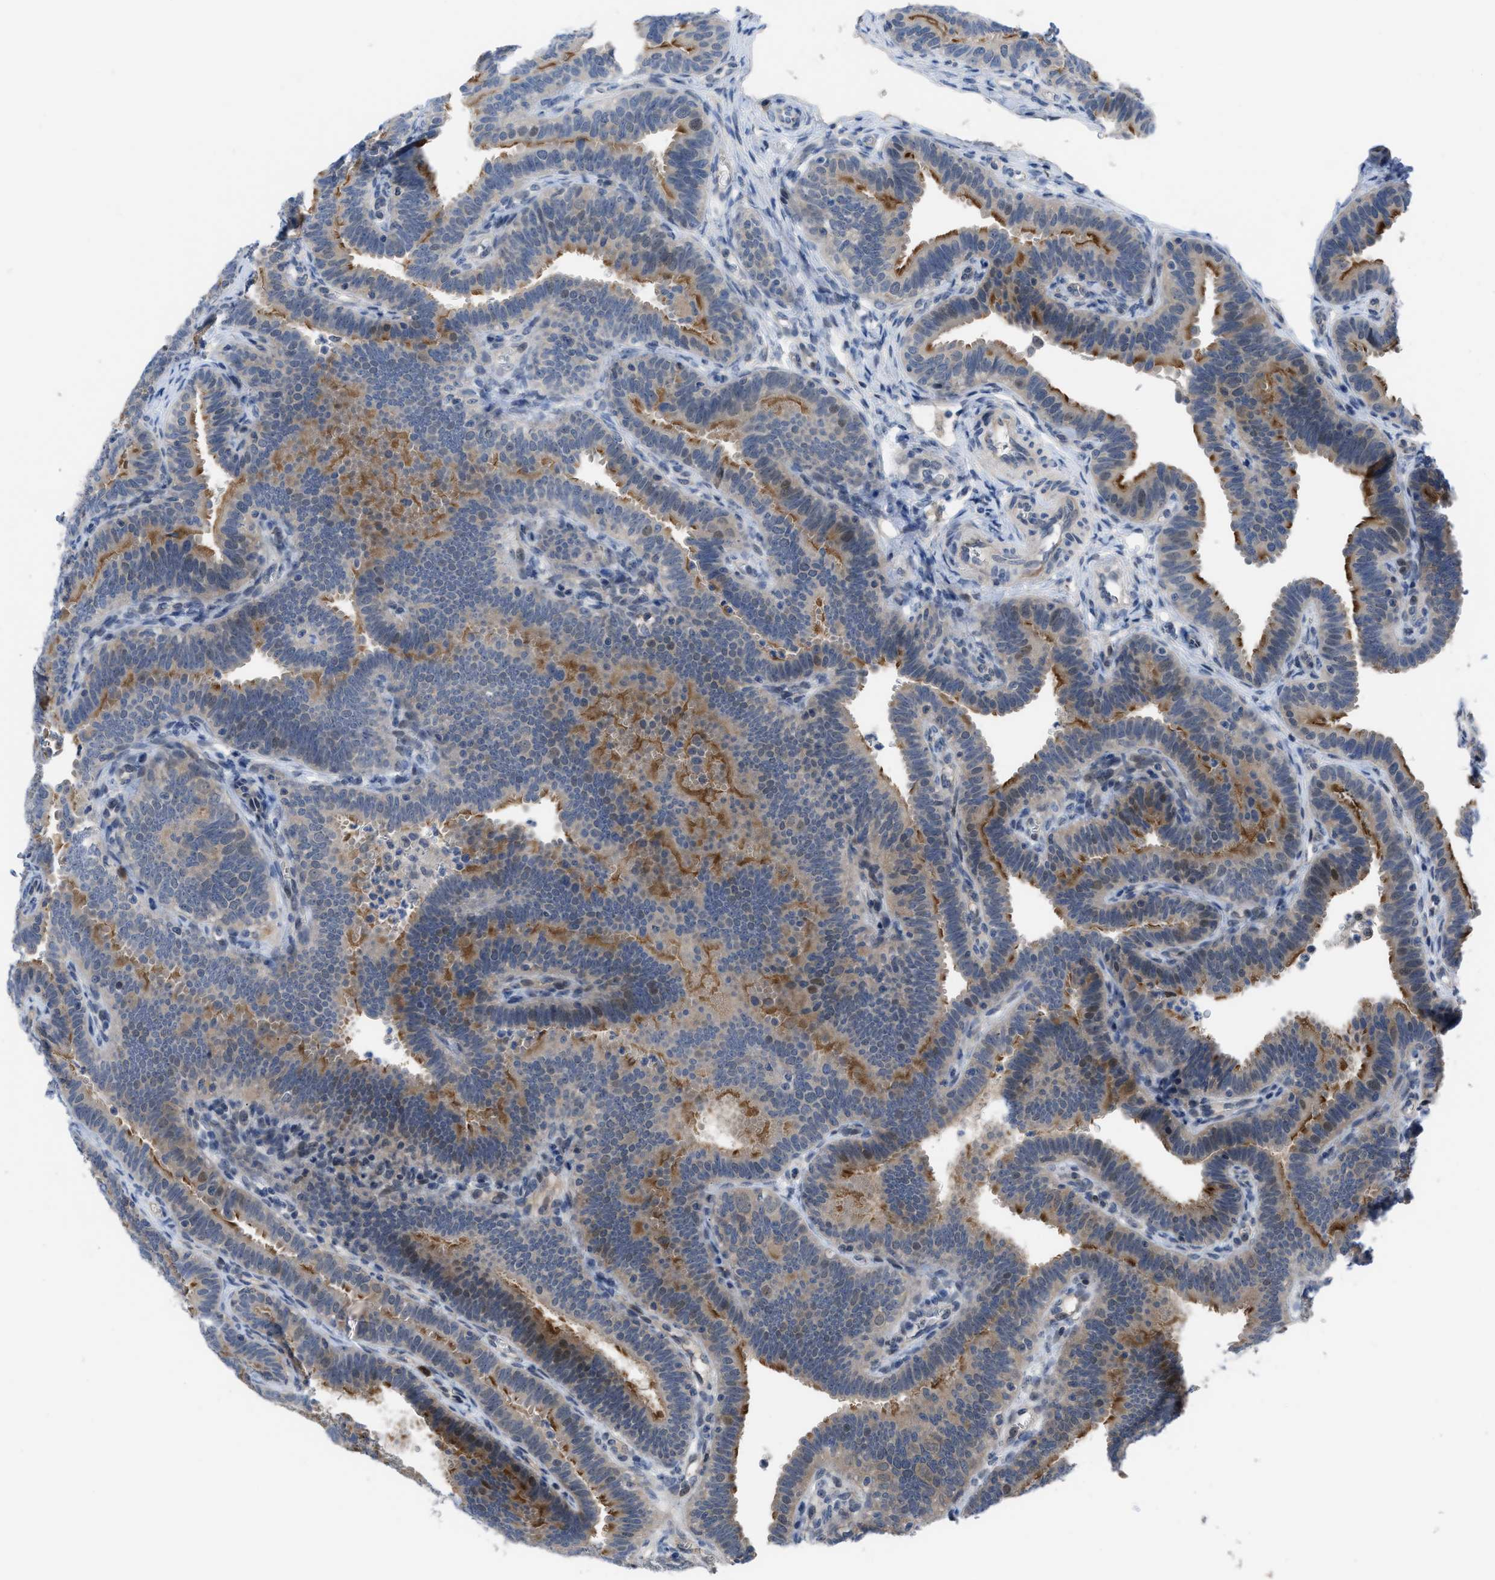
{"staining": {"intensity": "moderate", "quantity": ">75%", "location": "cytoplasmic/membranous"}, "tissue": "fallopian tube", "cell_type": "Glandular cells", "image_type": "normal", "snomed": [{"axis": "morphology", "description": "Normal tissue, NOS"}, {"axis": "topography", "description": "Fallopian tube"}, {"axis": "topography", "description": "Placenta"}], "caption": "About >75% of glandular cells in unremarkable fallopian tube demonstrate moderate cytoplasmic/membranous protein positivity as visualized by brown immunohistochemical staining.", "gene": "IL17RE", "patient": {"sex": "female", "age": 34}}